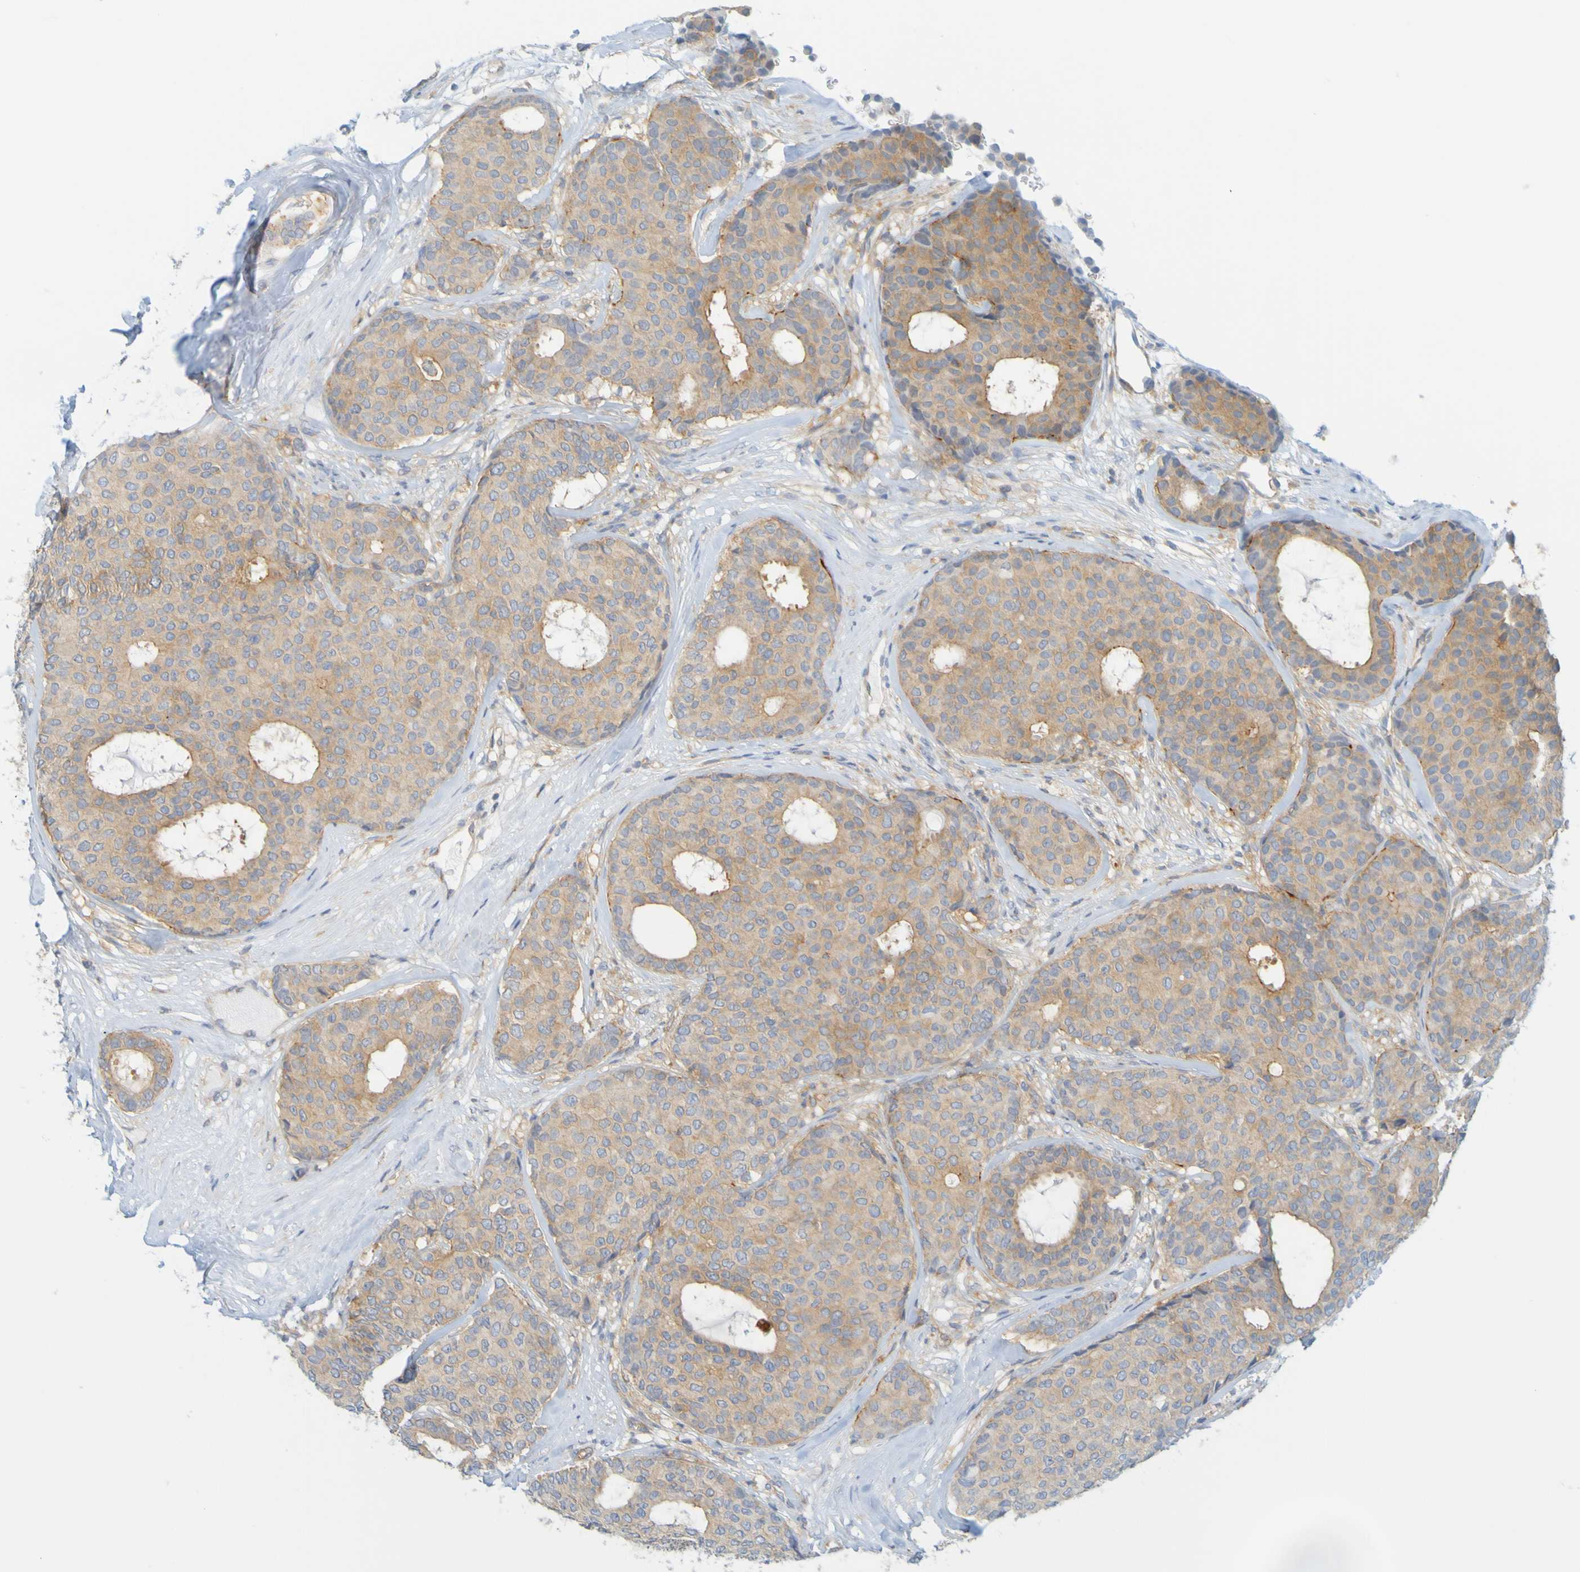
{"staining": {"intensity": "moderate", "quantity": ">75%", "location": "cytoplasmic/membranous"}, "tissue": "breast cancer", "cell_type": "Tumor cells", "image_type": "cancer", "snomed": [{"axis": "morphology", "description": "Duct carcinoma"}, {"axis": "topography", "description": "Breast"}], "caption": "An immunohistochemistry (IHC) image of tumor tissue is shown. Protein staining in brown labels moderate cytoplasmic/membranous positivity in breast infiltrating ductal carcinoma within tumor cells.", "gene": "APPL1", "patient": {"sex": "female", "age": 75}}